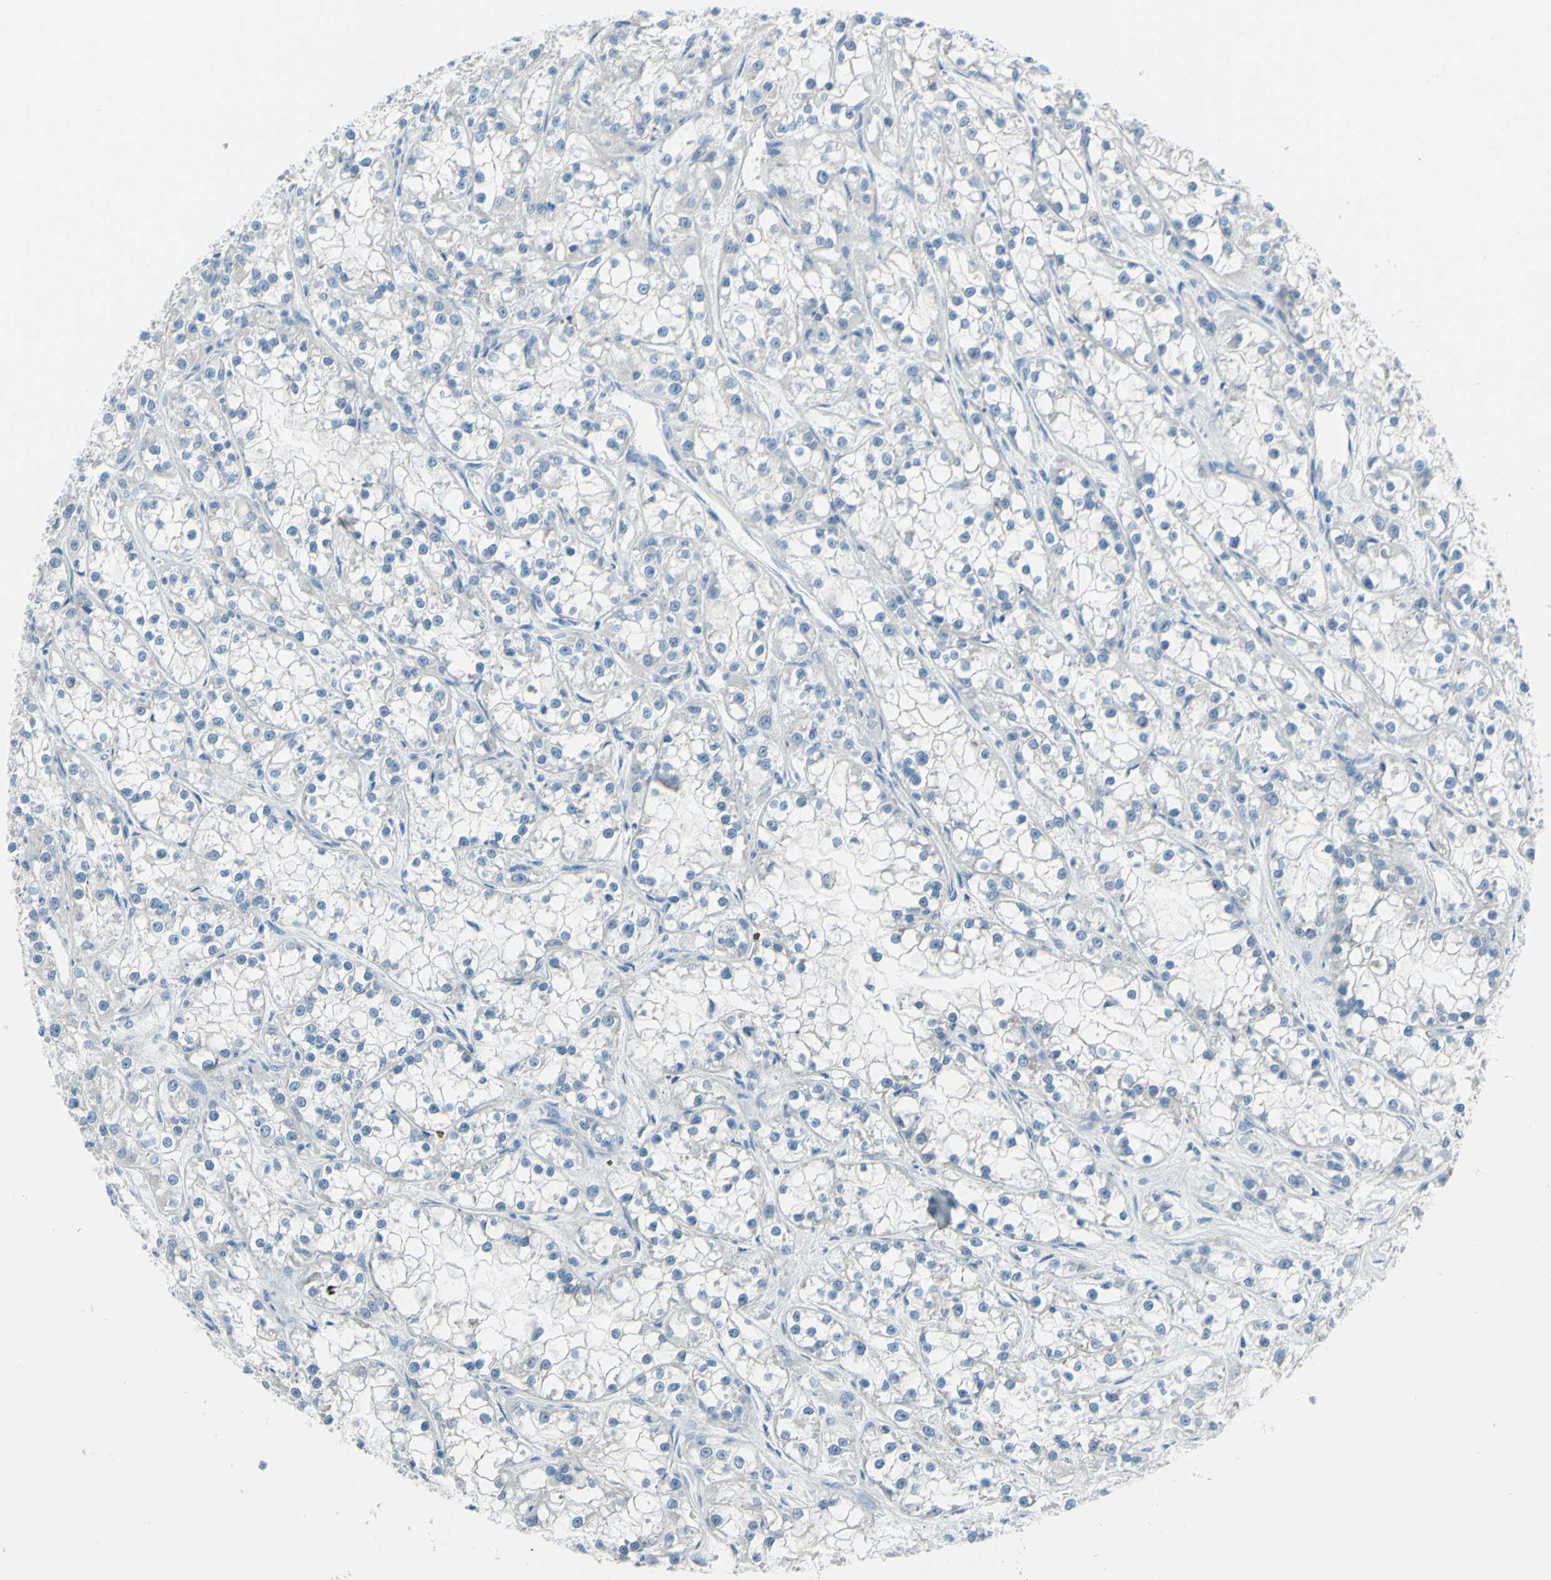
{"staining": {"intensity": "negative", "quantity": "none", "location": "none"}, "tissue": "renal cancer", "cell_type": "Tumor cells", "image_type": "cancer", "snomed": [{"axis": "morphology", "description": "Adenocarcinoma, NOS"}, {"axis": "topography", "description": "Kidney"}], "caption": "Renal cancer (adenocarcinoma) stained for a protein using immunohistochemistry displays no staining tumor cells.", "gene": "SLC1A2", "patient": {"sex": "female", "age": 52}}